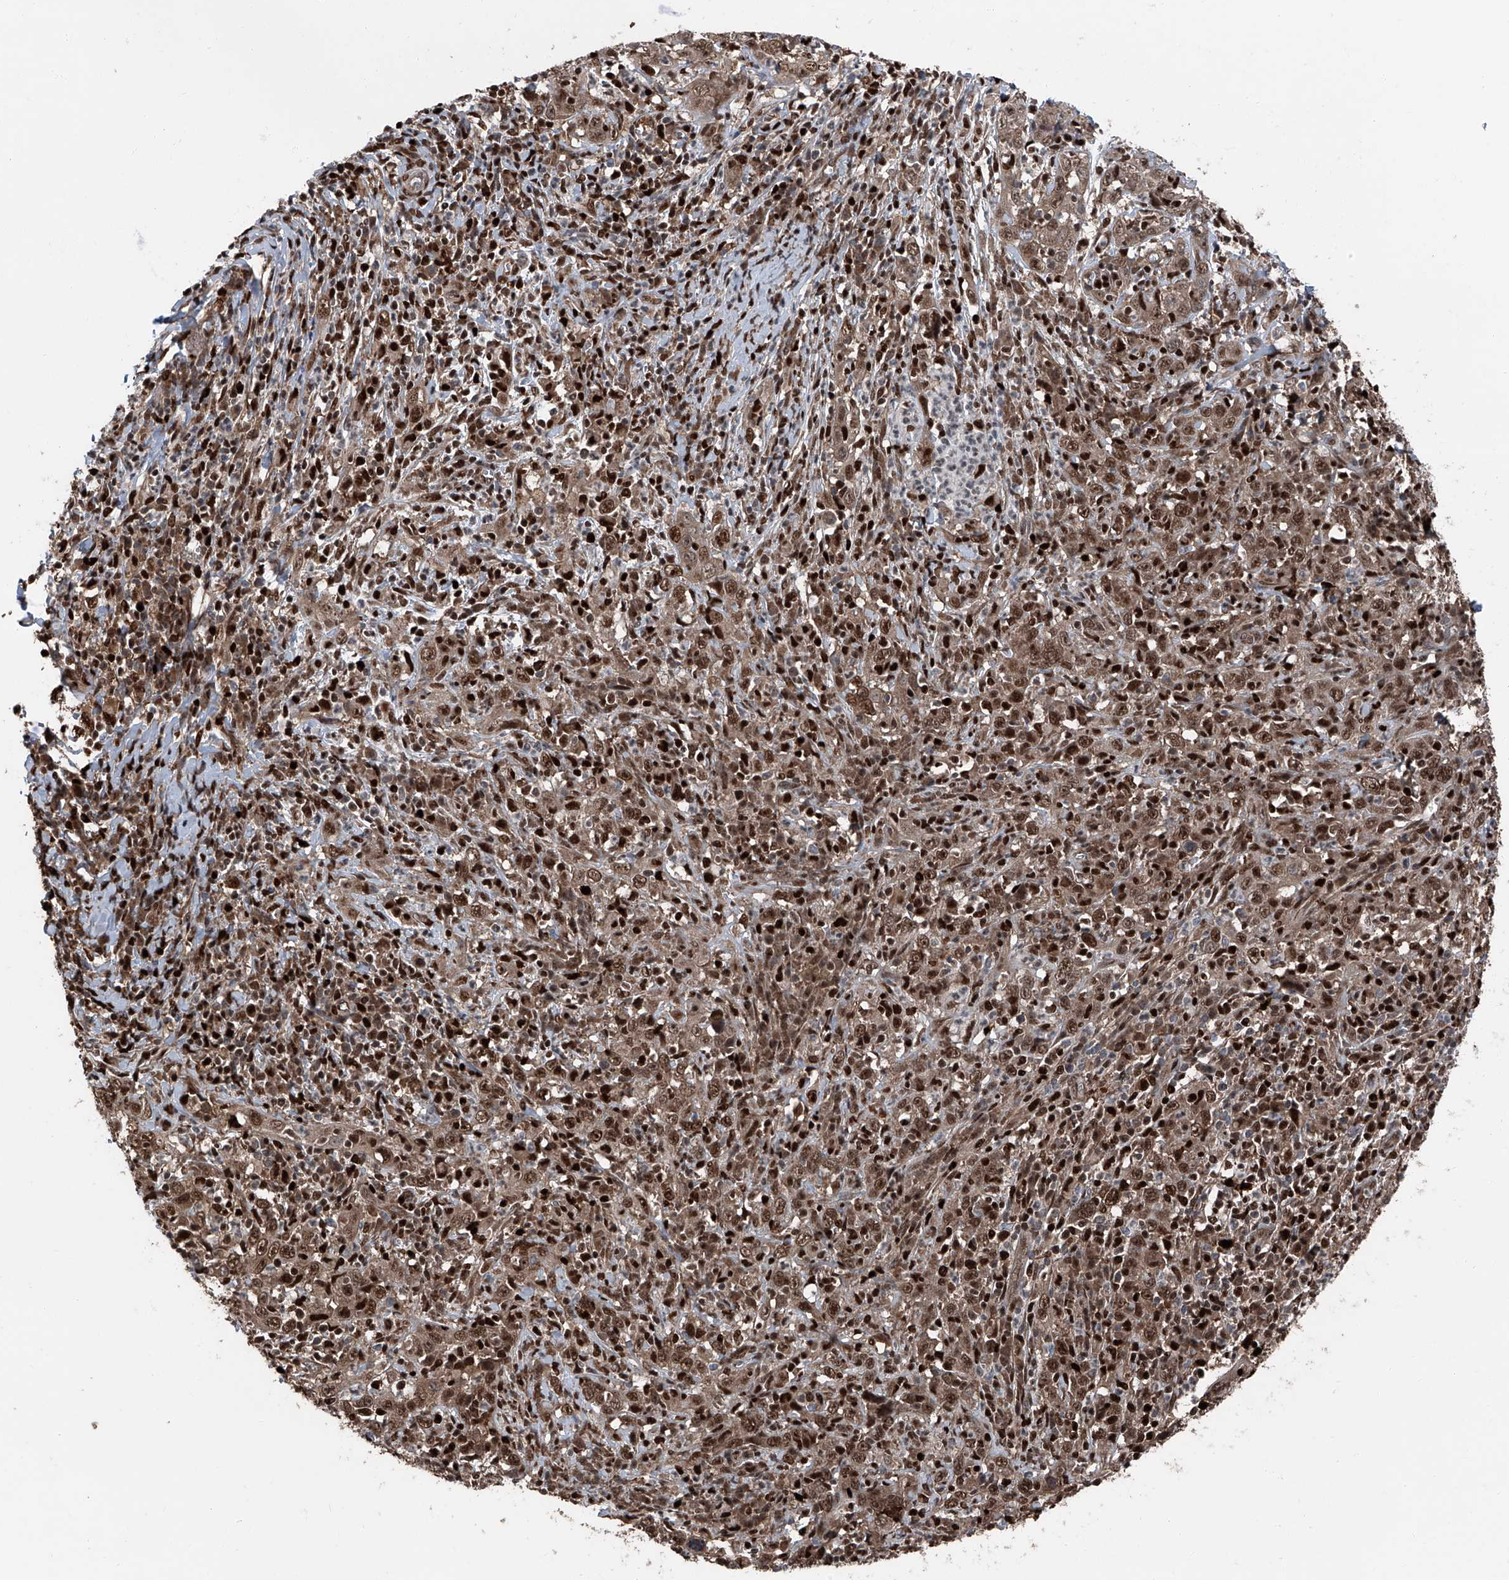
{"staining": {"intensity": "moderate", "quantity": ">75%", "location": "cytoplasmic/membranous,nuclear"}, "tissue": "cervical cancer", "cell_type": "Tumor cells", "image_type": "cancer", "snomed": [{"axis": "morphology", "description": "Squamous cell carcinoma, NOS"}, {"axis": "topography", "description": "Cervix"}], "caption": "High-magnification brightfield microscopy of cervical cancer (squamous cell carcinoma) stained with DAB (brown) and counterstained with hematoxylin (blue). tumor cells exhibit moderate cytoplasmic/membranous and nuclear expression is identified in approximately>75% of cells.", "gene": "FKBP5", "patient": {"sex": "female", "age": 46}}